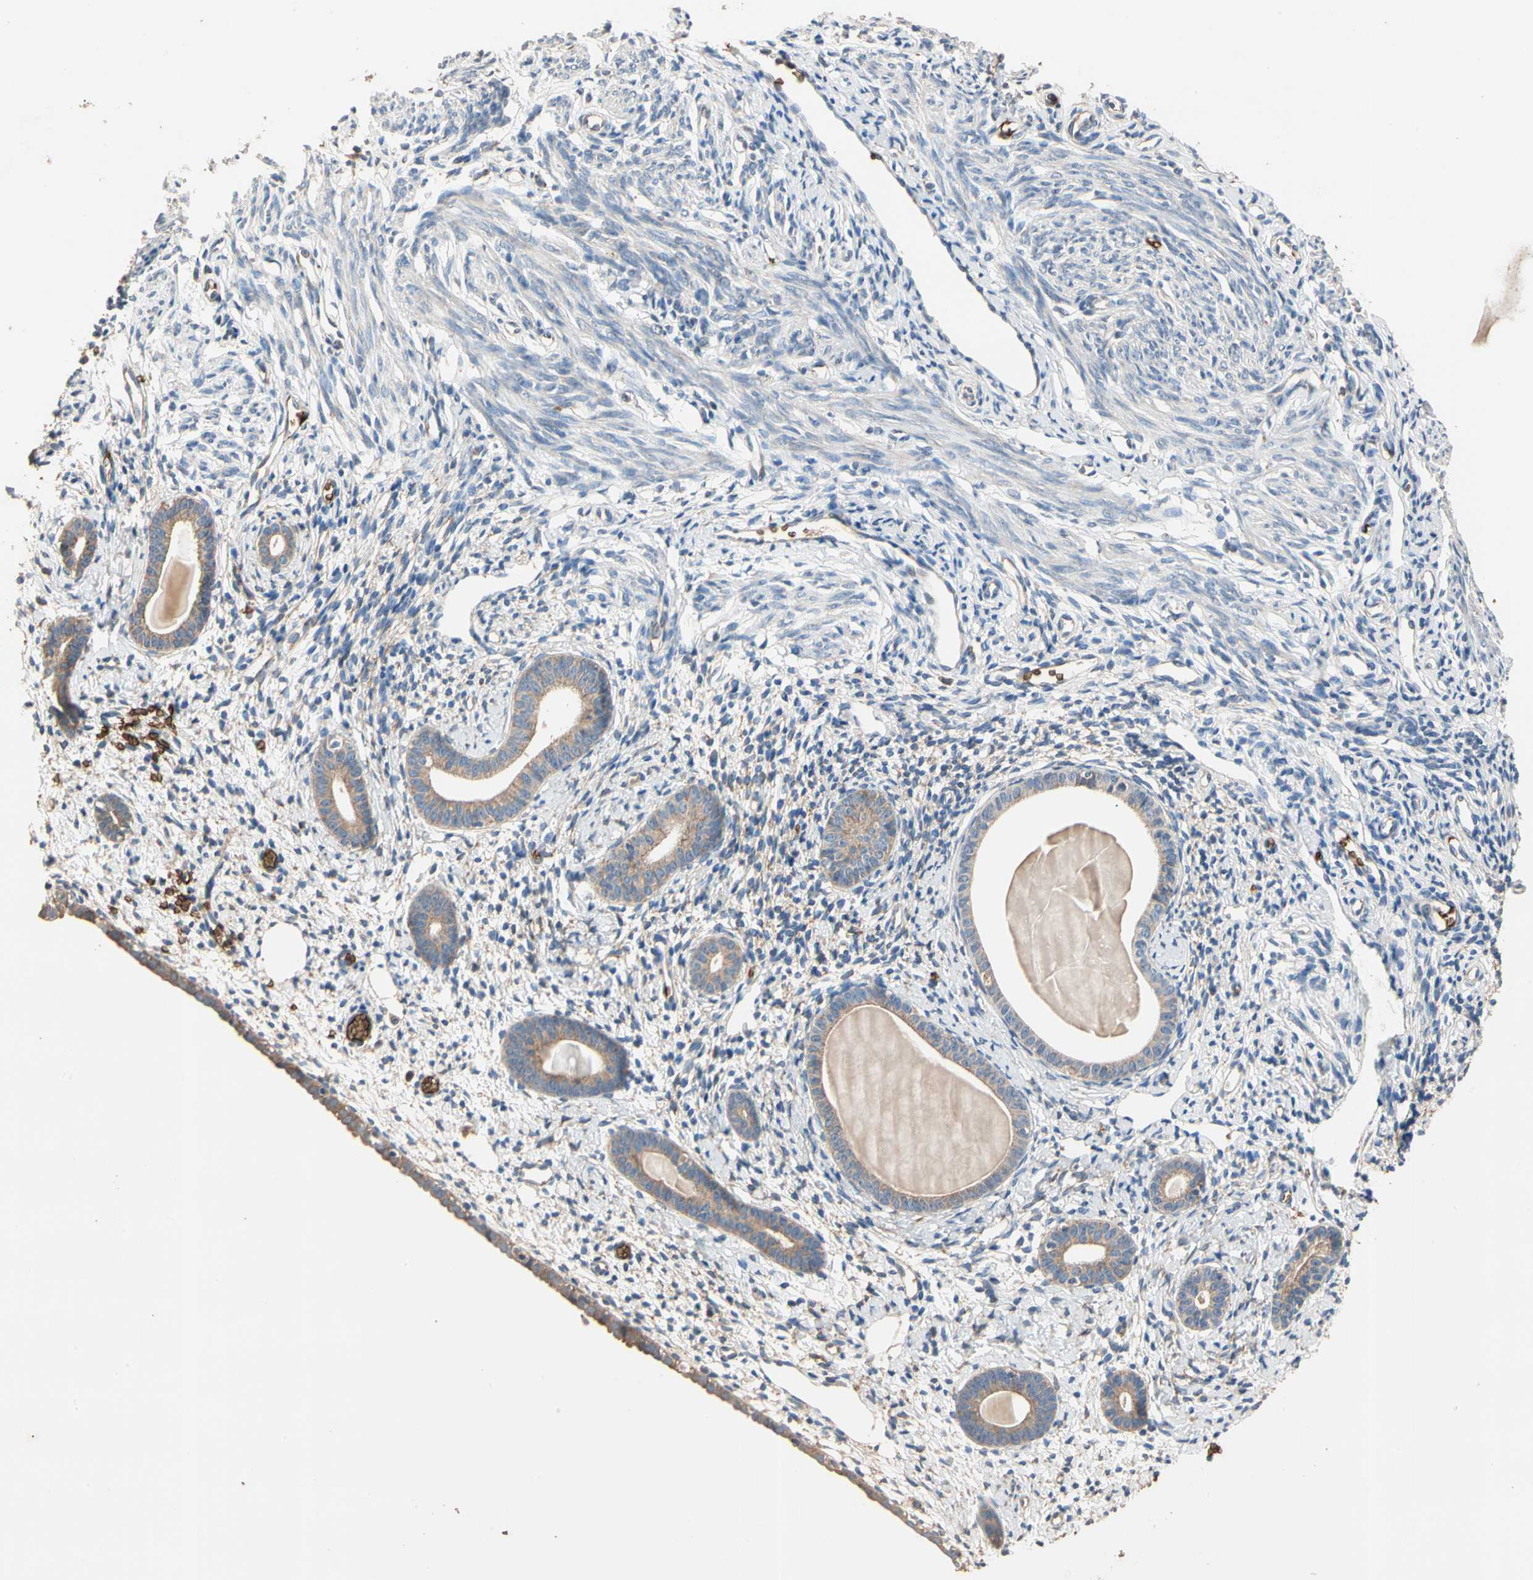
{"staining": {"intensity": "weak", "quantity": "<25%", "location": "cytoplasmic/membranous"}, "tissue": "endometrium", "cell_type": "Cells in endometrial stroma", "image_type": "normal", "snomed": [{"axis": "morphology", "description": "Normal tissue, NOS"}, {"axis": "topography", "description": "Endometrium"}], "caption": "A micrograph of endometrium stained for a protein displays no brown staining in cells in endometrial stroma.", "gene": "RIOK2", "patient": {"sex": "female", "age": 71}}